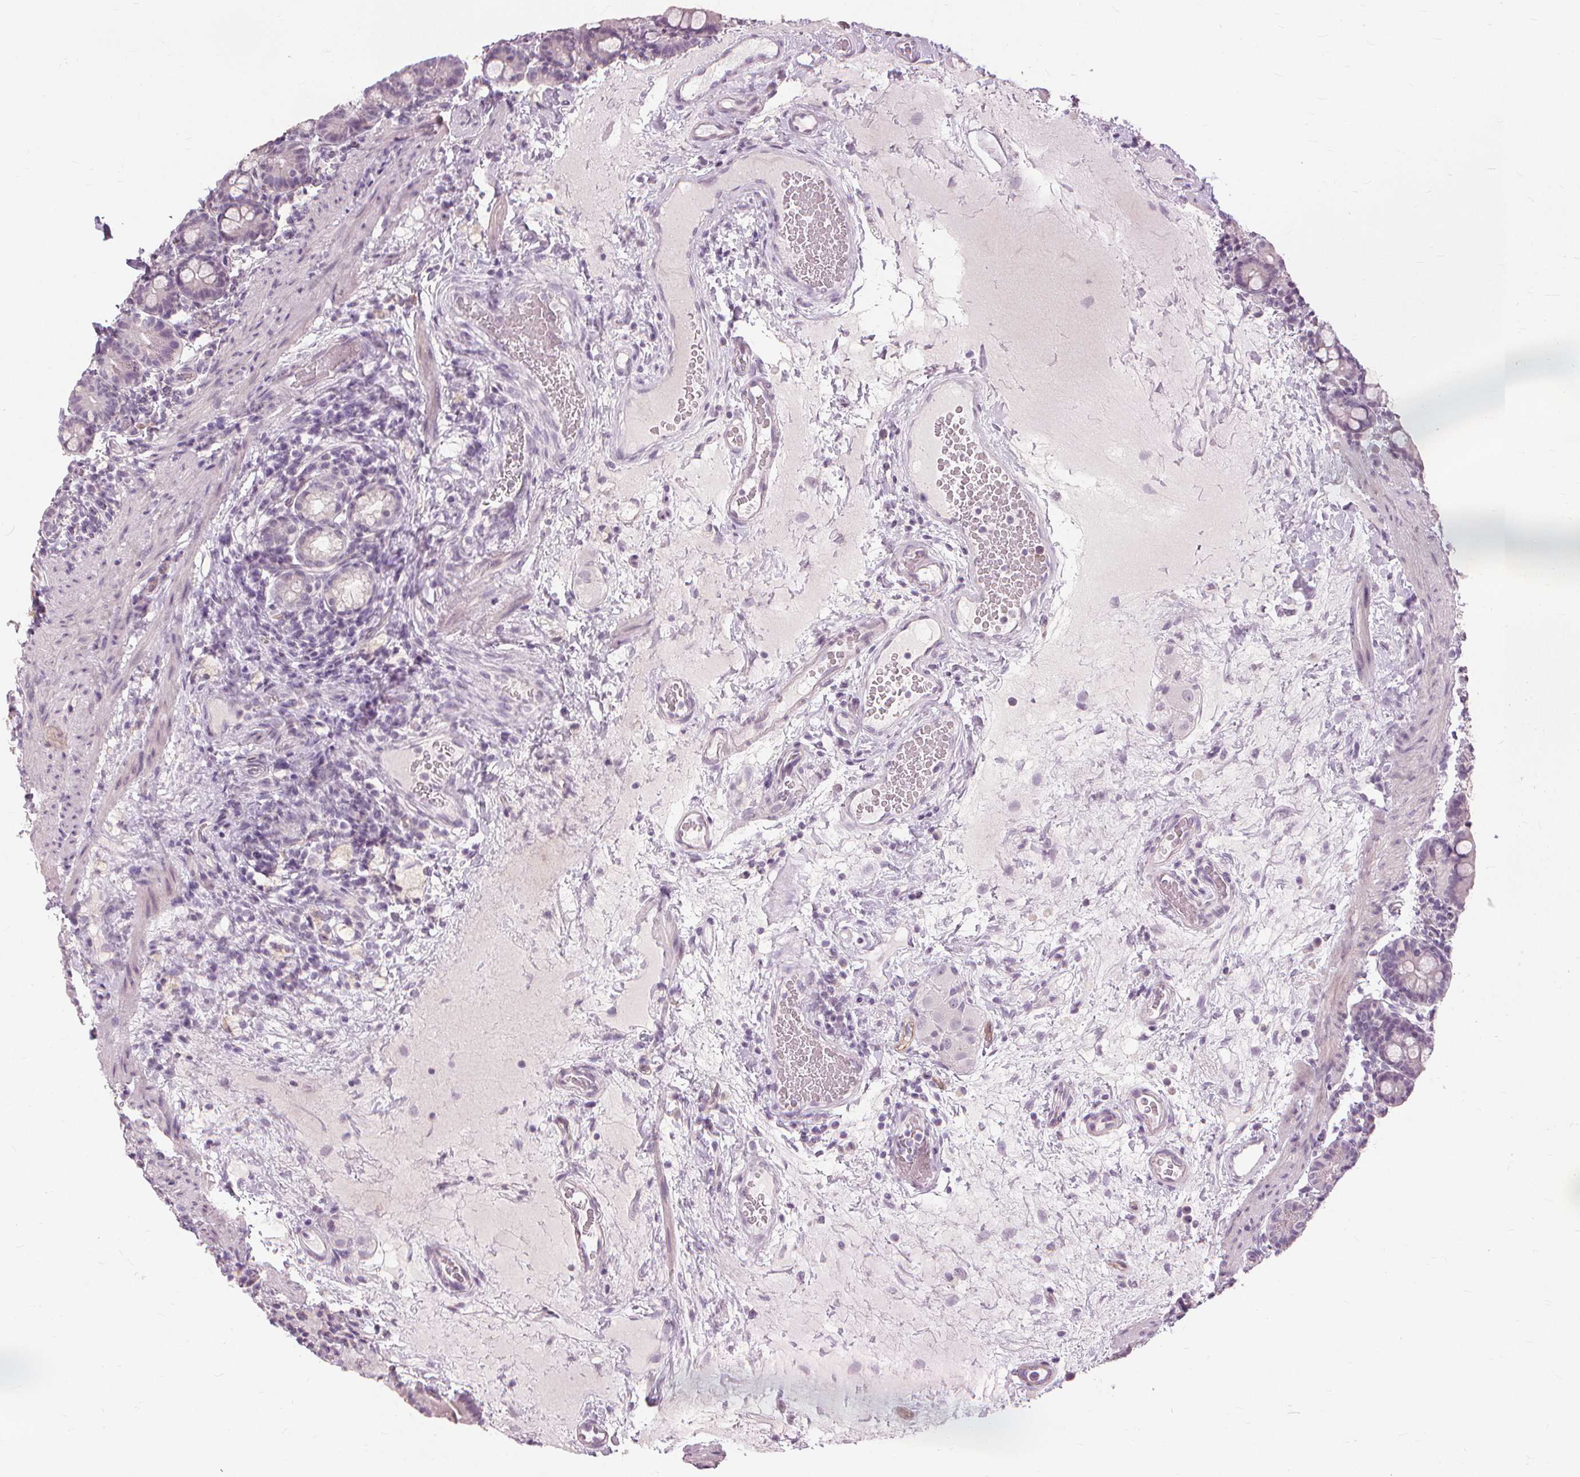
{"staining": {"intensity": "negative", "quantity": "none", "location": "none"}, "tissue": "small intestine", "cell_type": "Glandular cells", "image_type": "normal", "snomed": [{"axis": "morphology", "description": "Normal tissue, NOS"}, {"axis": "topography", "description": "Small intestine"}], "caption": "Immunohistochemical staining of normal human small intestine reveals no significant staining in glandular cells.", "gene": "SFTPD", "patient": {"sex": "male", "age": 26}}